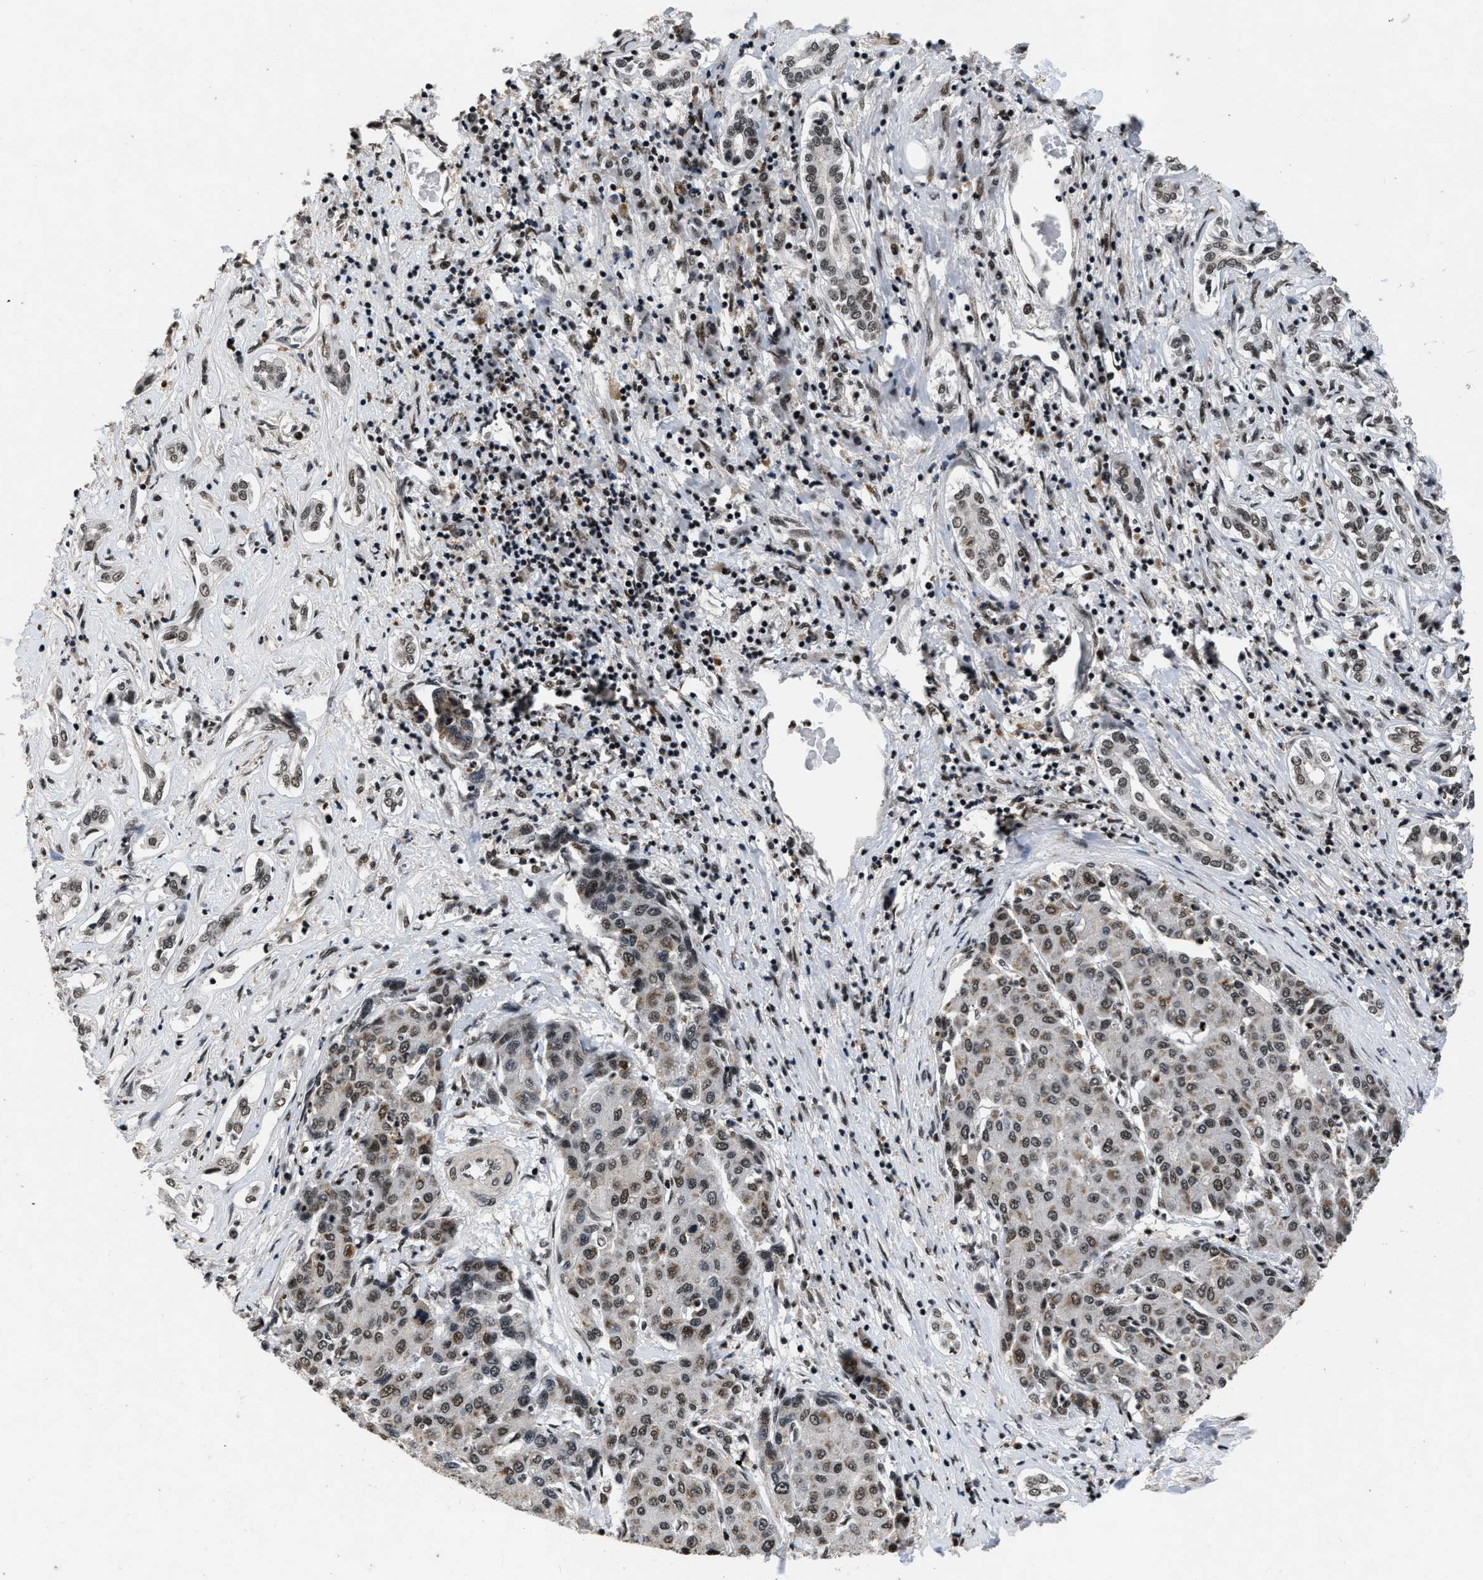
{"staining": {"intensity": "weak", "quantity": ">75%", "location": "nuclear"}, "tissue": "liver cancer", "cell_type": "Tumor cells", "image_type": "cancer", "snomed": [{"axis": "morphology", "description": "Carcinoma, Hepatocellular, NOS"}, {"axis": "topography", "description": "Liver"}], "caption": "The immunohistochemical stain shows weak nuclear staining in tumor cells of liver cancer tissue. Immunohistochemistry stains the protein of interest in brown and the nuclei are stained blue.", "gene": "SMARCB1", "patient": {"sex": "male", "age": 65}}